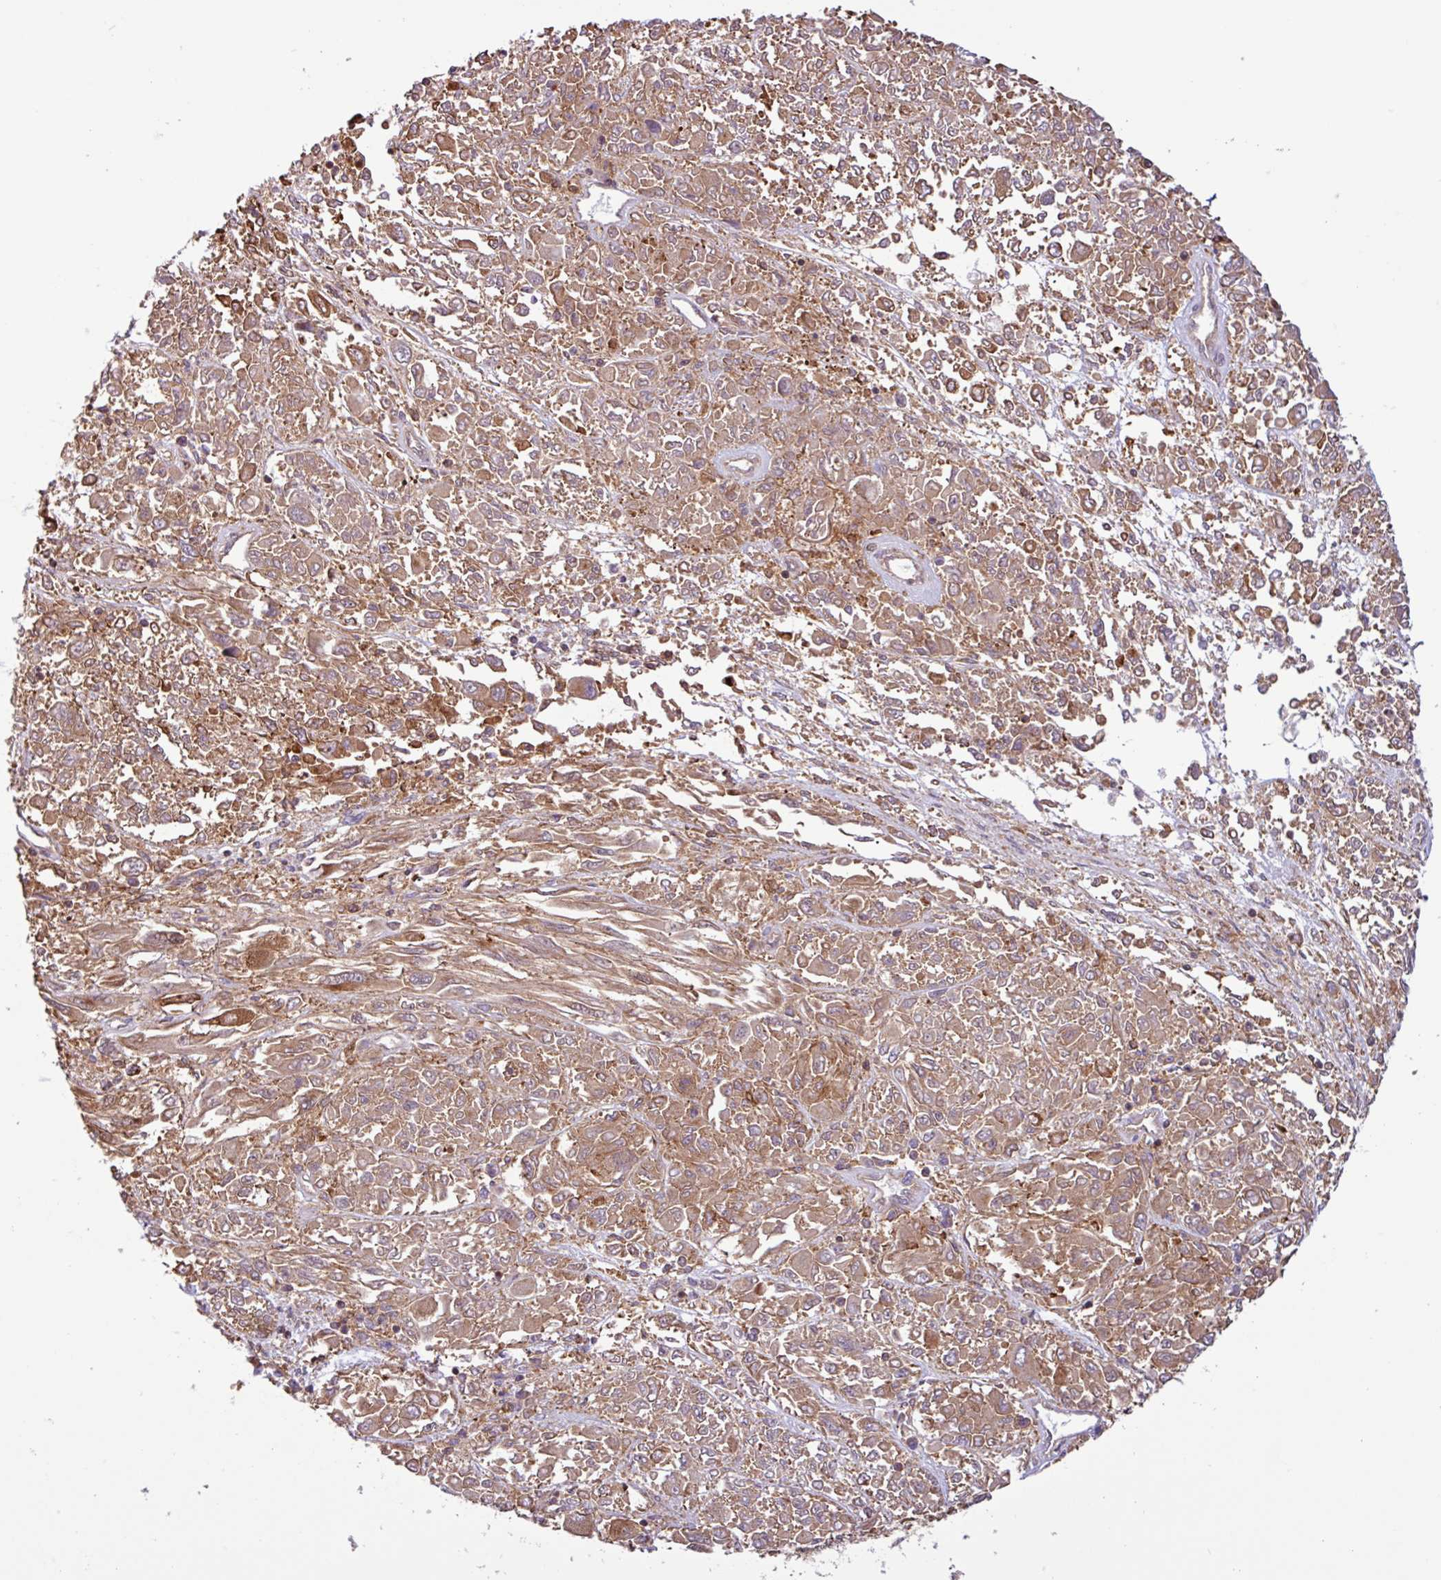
{"staining": {"intensity": "moderate", "quantity": ">75%", "location": "cytoplasmic/membranous"}, "tissue": "melanoma", "cell_type": "Tumor cells", "image_type": "cancer", "snomed": [{"axis": "morphology", "description": "Malignant melanoma, NOS"}, {"axis": "topography", "description": "Skin"}], "caption": "Moderate cytoplasmic/membranous protein expression is appreciated in about >75% of tumor cells in melanoma.", "gene": "ACTR3", "patient": {"sex": "female", "age": 91}}